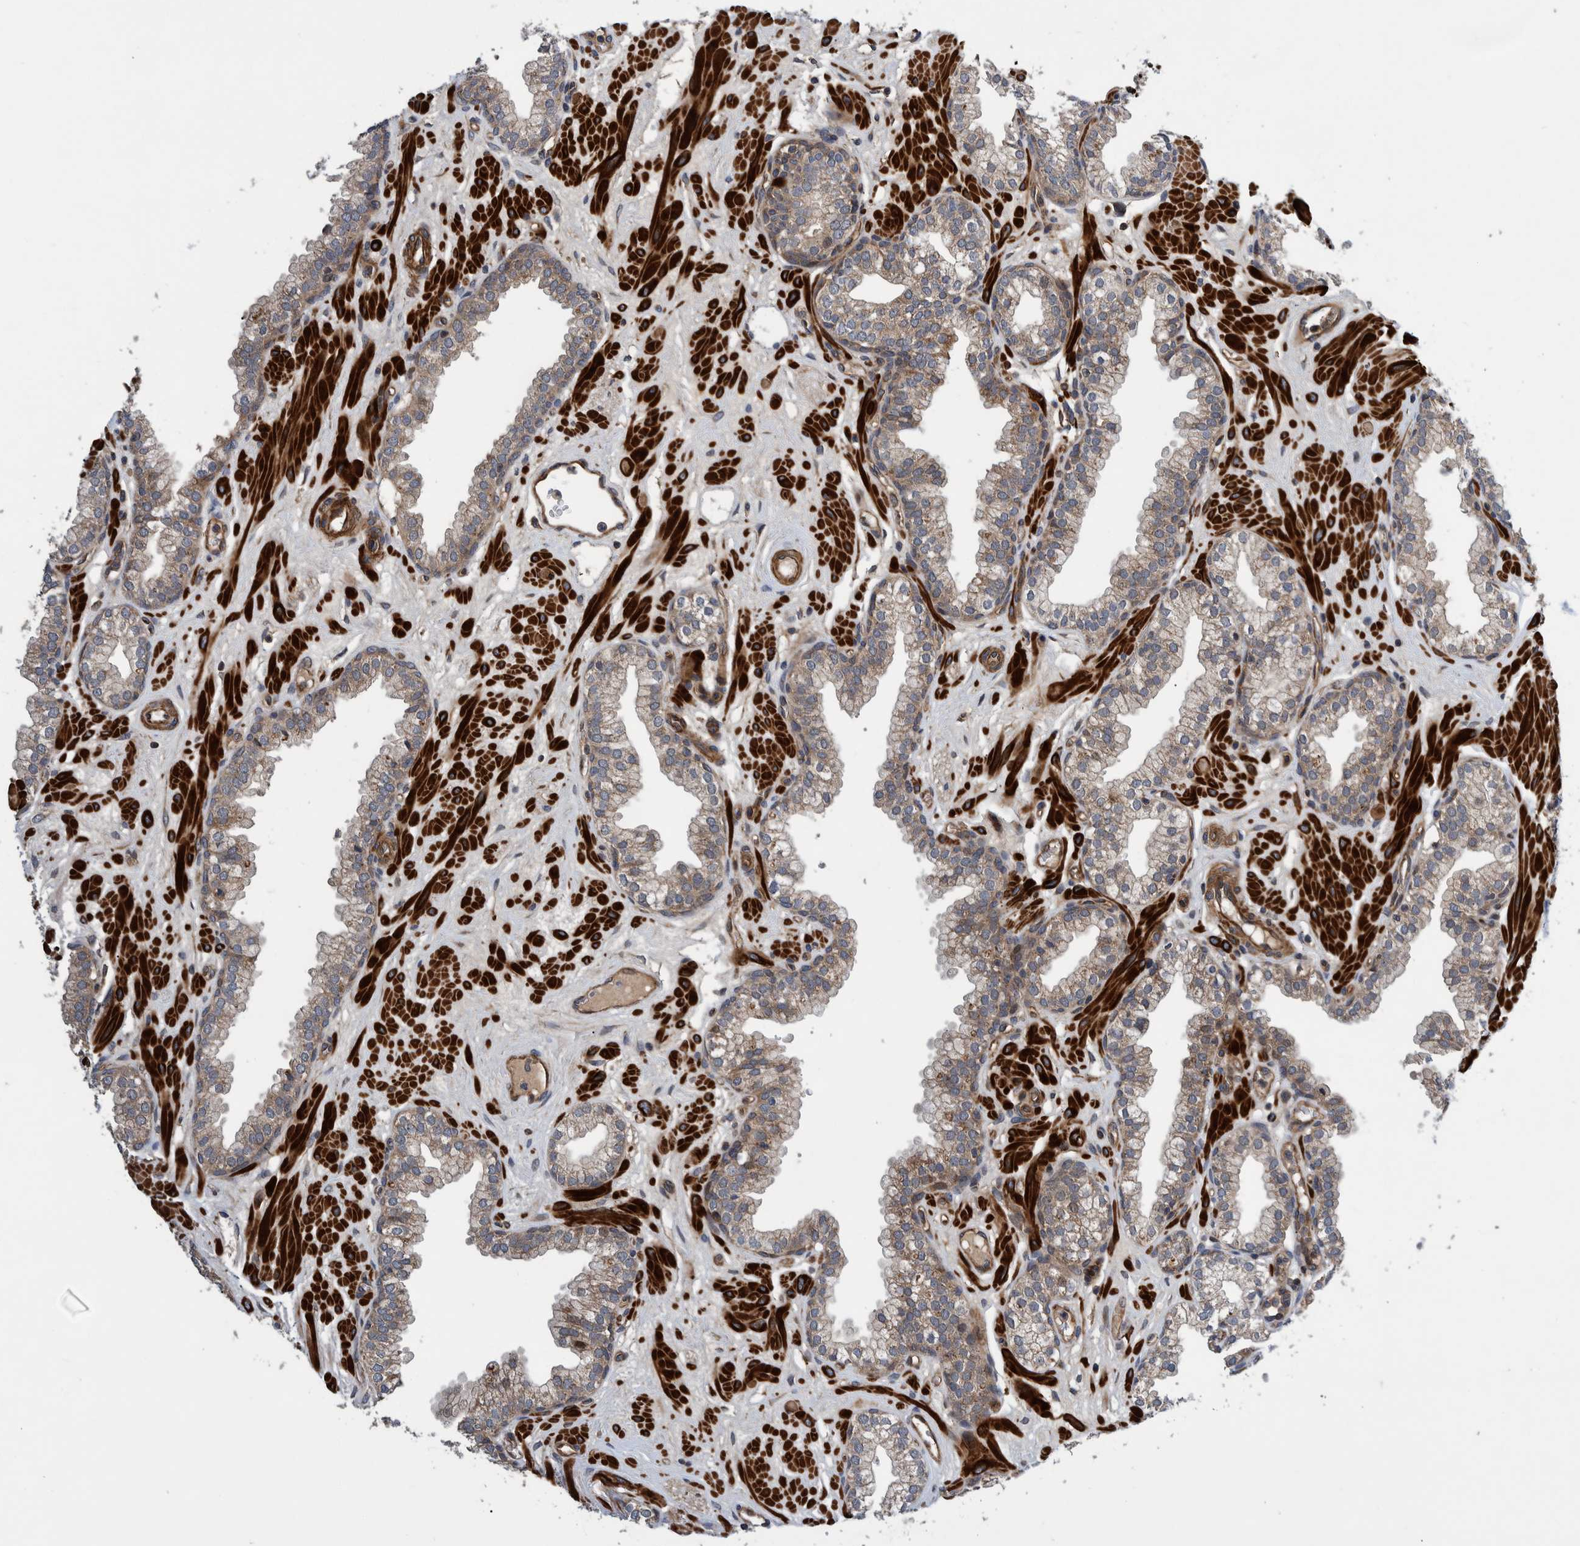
{"staining": {"intensity": "weak", "quantity": ">75%", "location": "cytoplasmic/membranous"}, "tissue": "prostate", "cell_type": "Glandular cells", "image_type": "normal", "snomed": [{"axis": "morphology", "description": "Normal tissue, NOS"}, {"axis": "morphology", "description": "Urothelial carcinoma, Low grade"}, {"axis": "topography", "description": "Urinary bladder"}, {"axis": "topography", "description": "Prostate"}], "caption": "Prostate stained with DAB (3,3'-diaminobenzidine) IHC demonstrates low levels of weak cytoplasmic/membranous expression in about >75% of glandular cells.", "gene": "GRPEL2", "patient": {"sex": "male", "age": 60}}